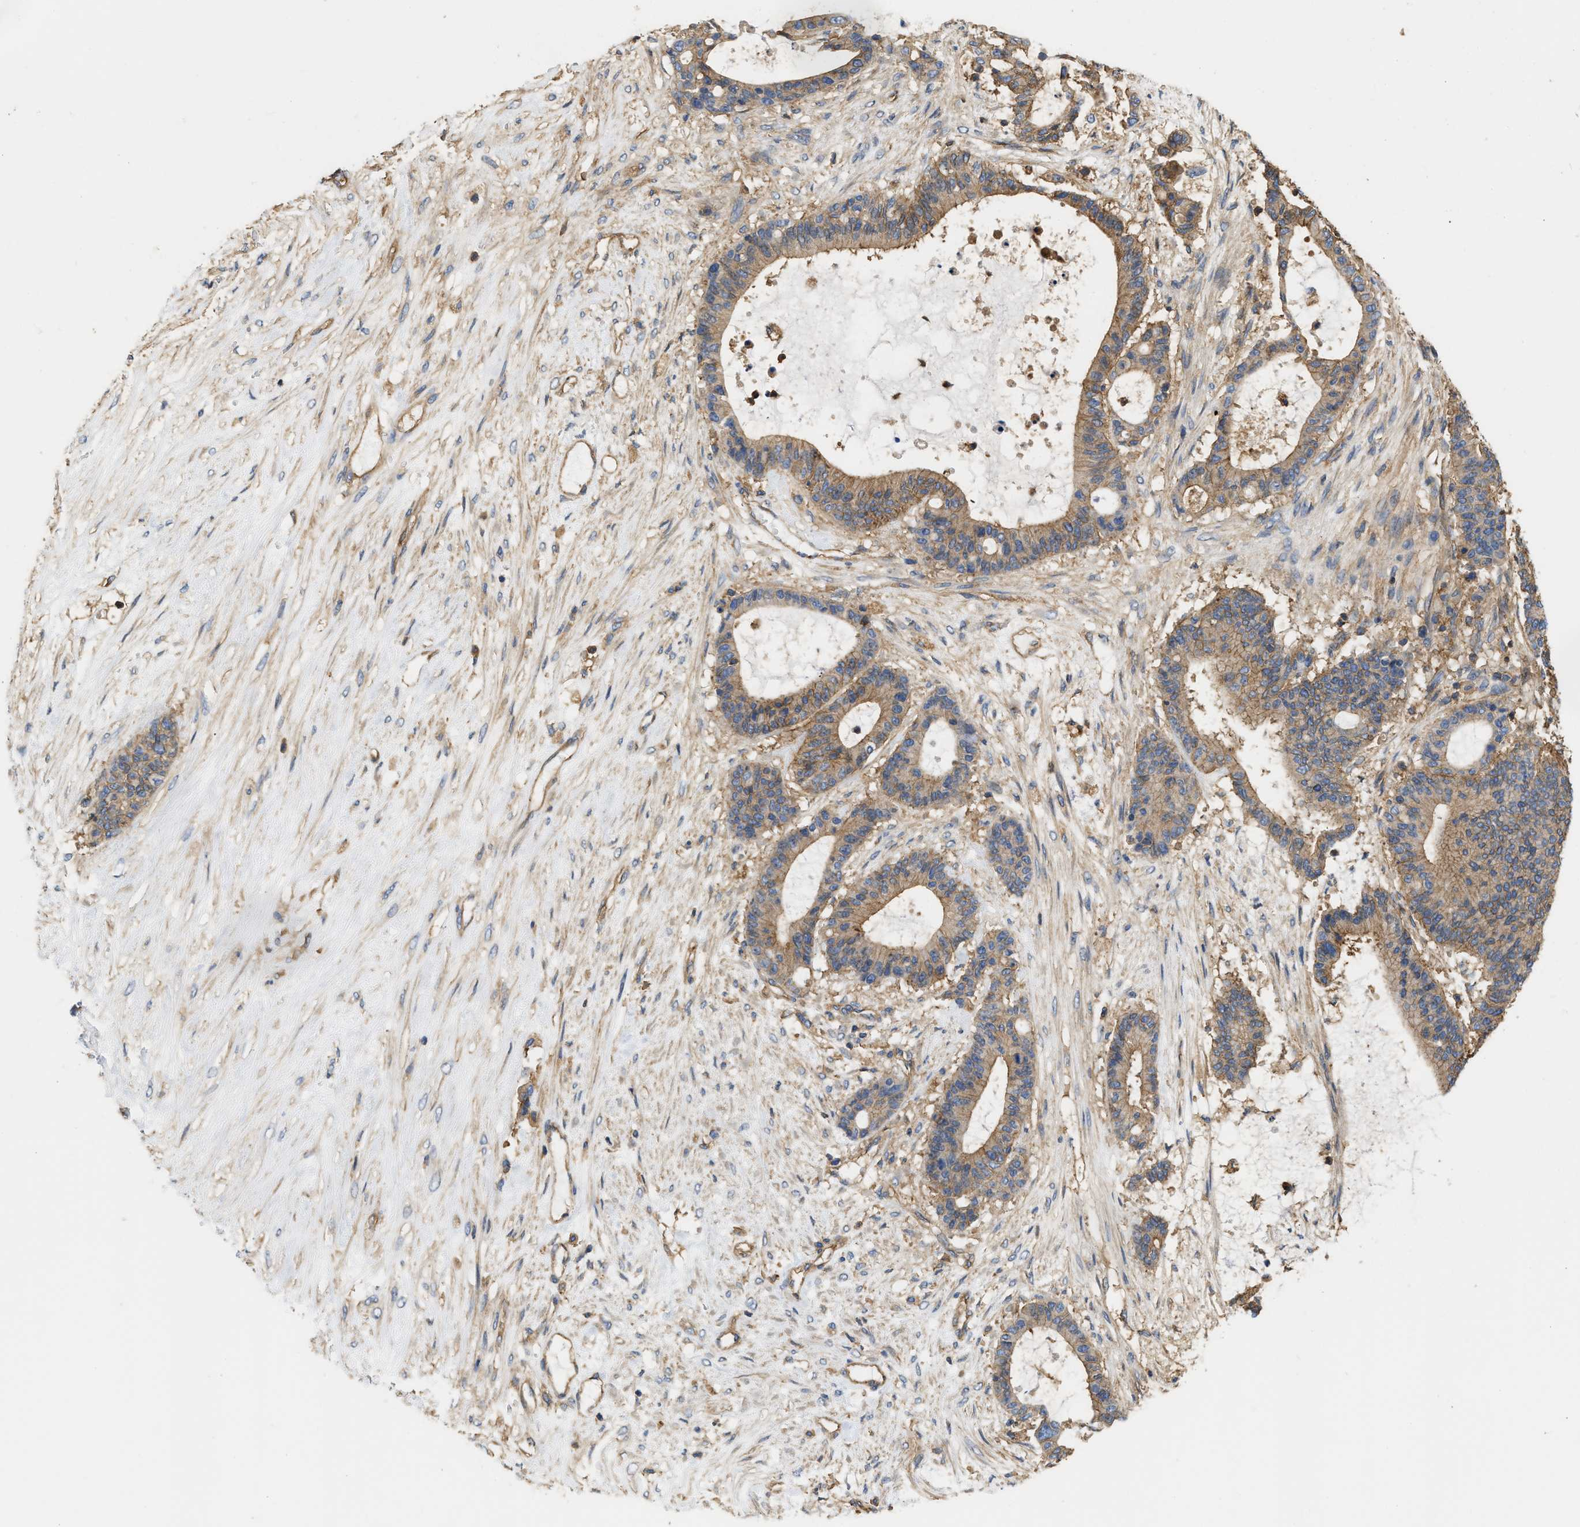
{"staining": {"intensity": "moderate", "quantity": ">75%", "location": "cytoplasmic/membranous"}, "tissue": "liver cancer", "cell_type": "Tumor cells", "image_type": "cancer", "snomed": [{"axis": "morphology", "description": "Cholangiocarcinoma"}, {"axis": "topography", "description": "Liver"}], "caption": "This photomicrograph demonstrates liver cancer stained with immunohistochemistry to label a protein in brown. The cytoplasmic/membranous of tumor cells show moderate positivity for the protein. Nuclei are counter-stained blue.", "gene": "GNB4", "patient": {"sex": "female", "age": 73}}